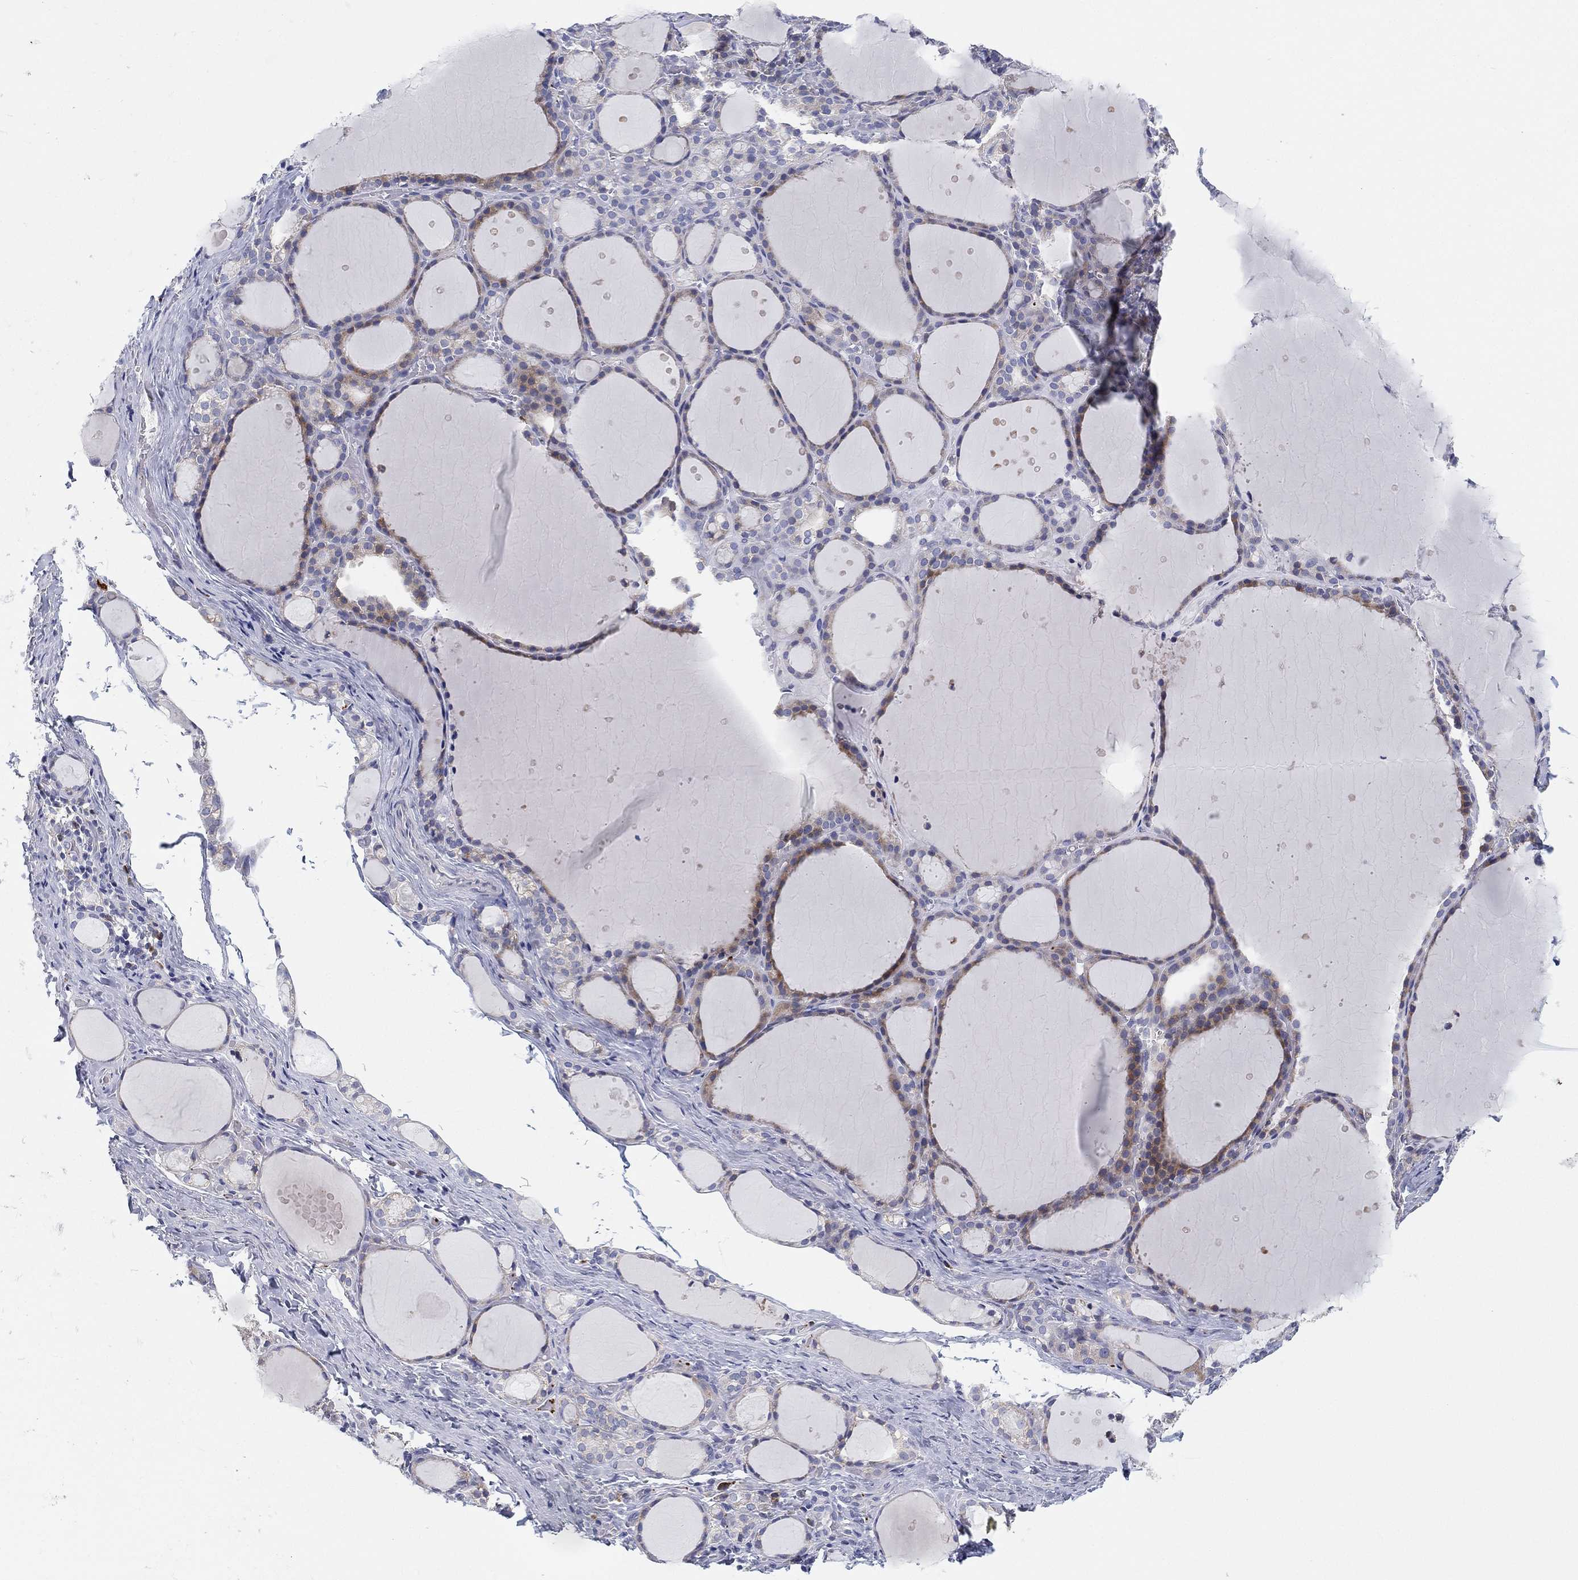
{"staining": {"intensity": "weak", "quantity": "25%-75%", "location": "cytoplasmic/membranous"}, "tissue": "thyroid gland", "cell_type": "Glandular cells", "image_type": "normal", "snomed": [{"axis": "morphology", "description": "Normal tissue, NOS"}, {"axis": "topography", "description": "Thyroid gland"}], "caption": "Immunohistochemistry (DAB) staining of benign thyroid gland reveals weak cytoplasmic/membranous protein expression in about 25%-75% of glandular cells.", "gene": "TMEM40", "patient": {"sex": "male", "age": 68}}